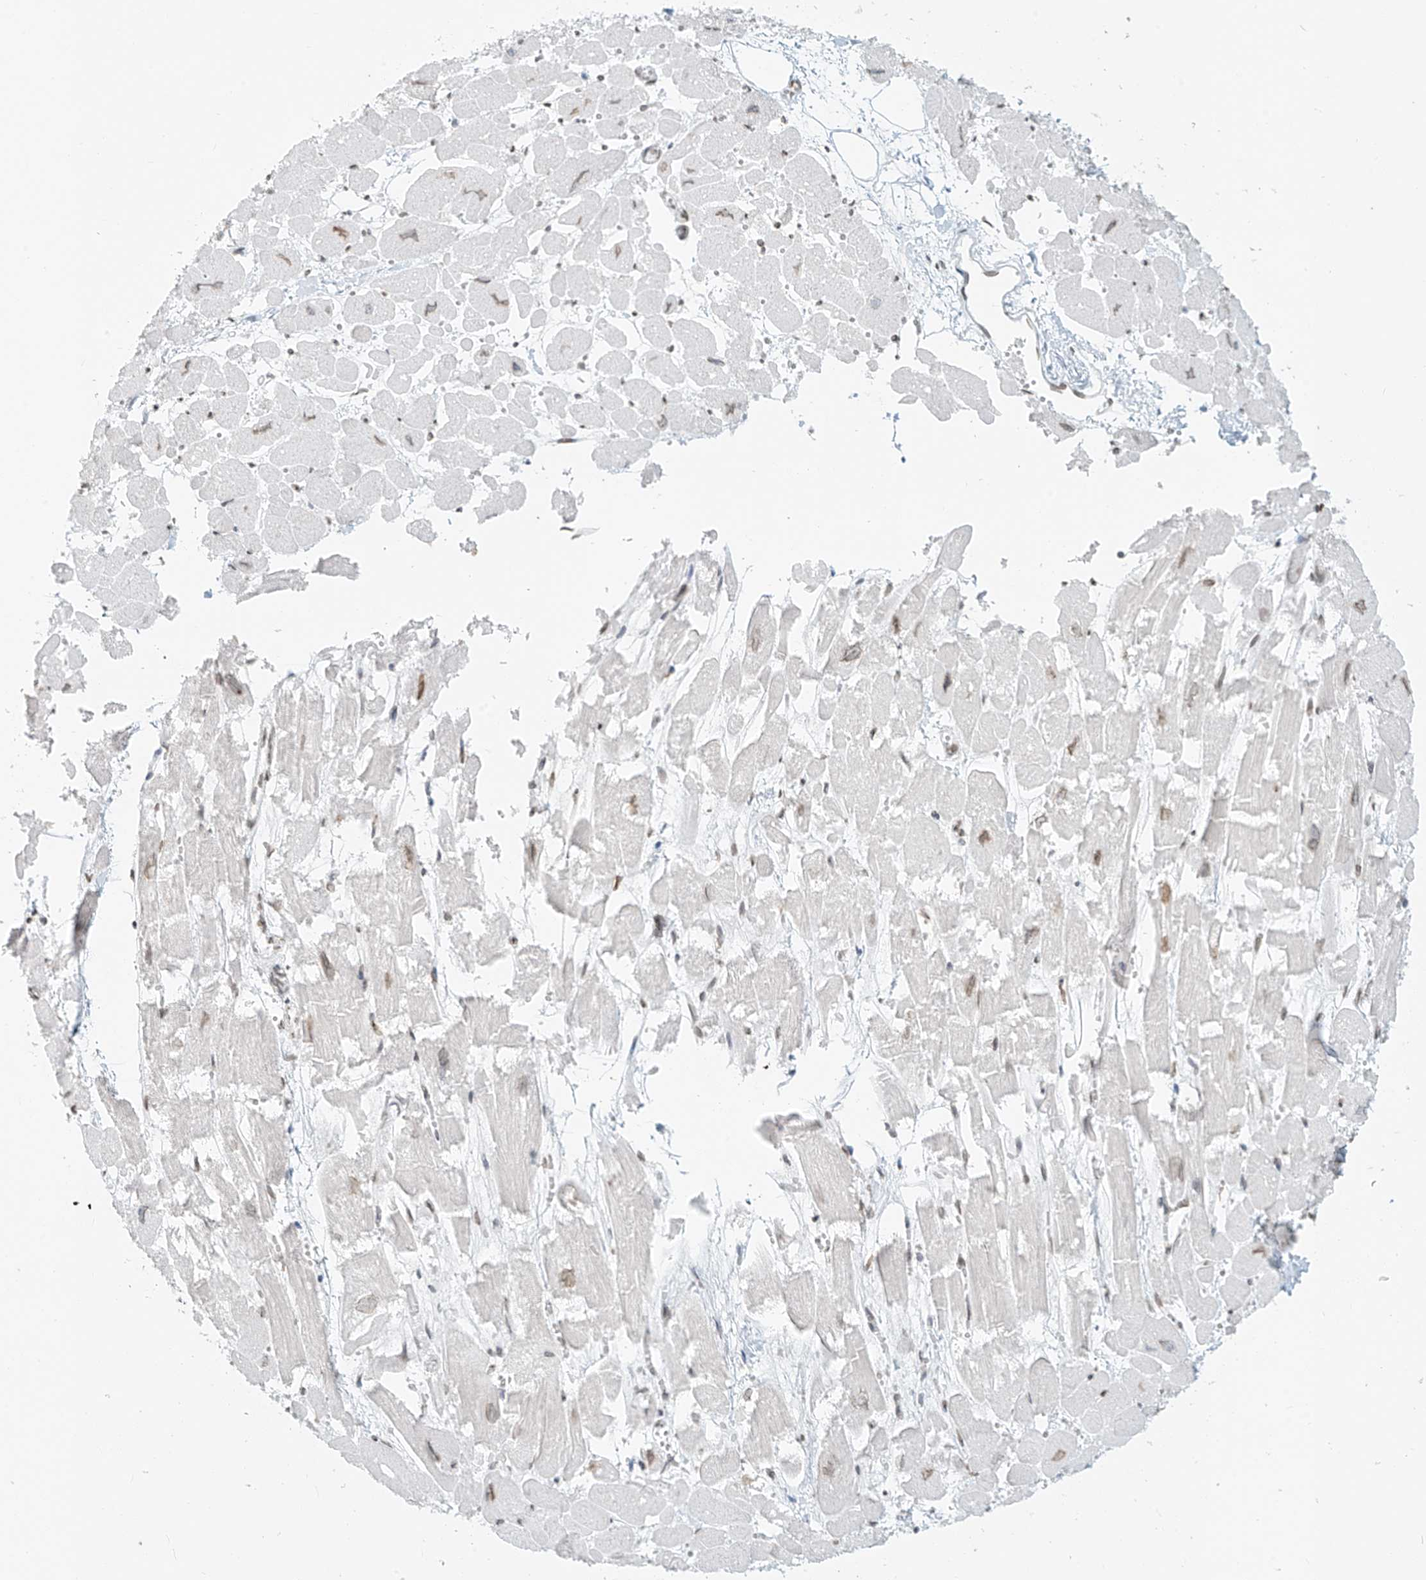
{"staining": {"intensity": "weak", "quantity": "<25%", "location": "nuclear"}, "tissue": "heart muscle", "cell_type": "Cardiomyocytes", "image_type": "normal", "snomed": [{"axis": "morphology", "description": "Normal tissue, NOS"}, {"axis": "topography", "description": "Heart"}], "caption": "Protein analysis of unremarkable heart muscle reveals no significant expression in cardiomyocytes. The staining is performed using DAB brown chromogen with nuclei counter-stained in using hematoxylin.", "gene": "OSBPL7", "patient": {"sex": "male", "age": 54}}